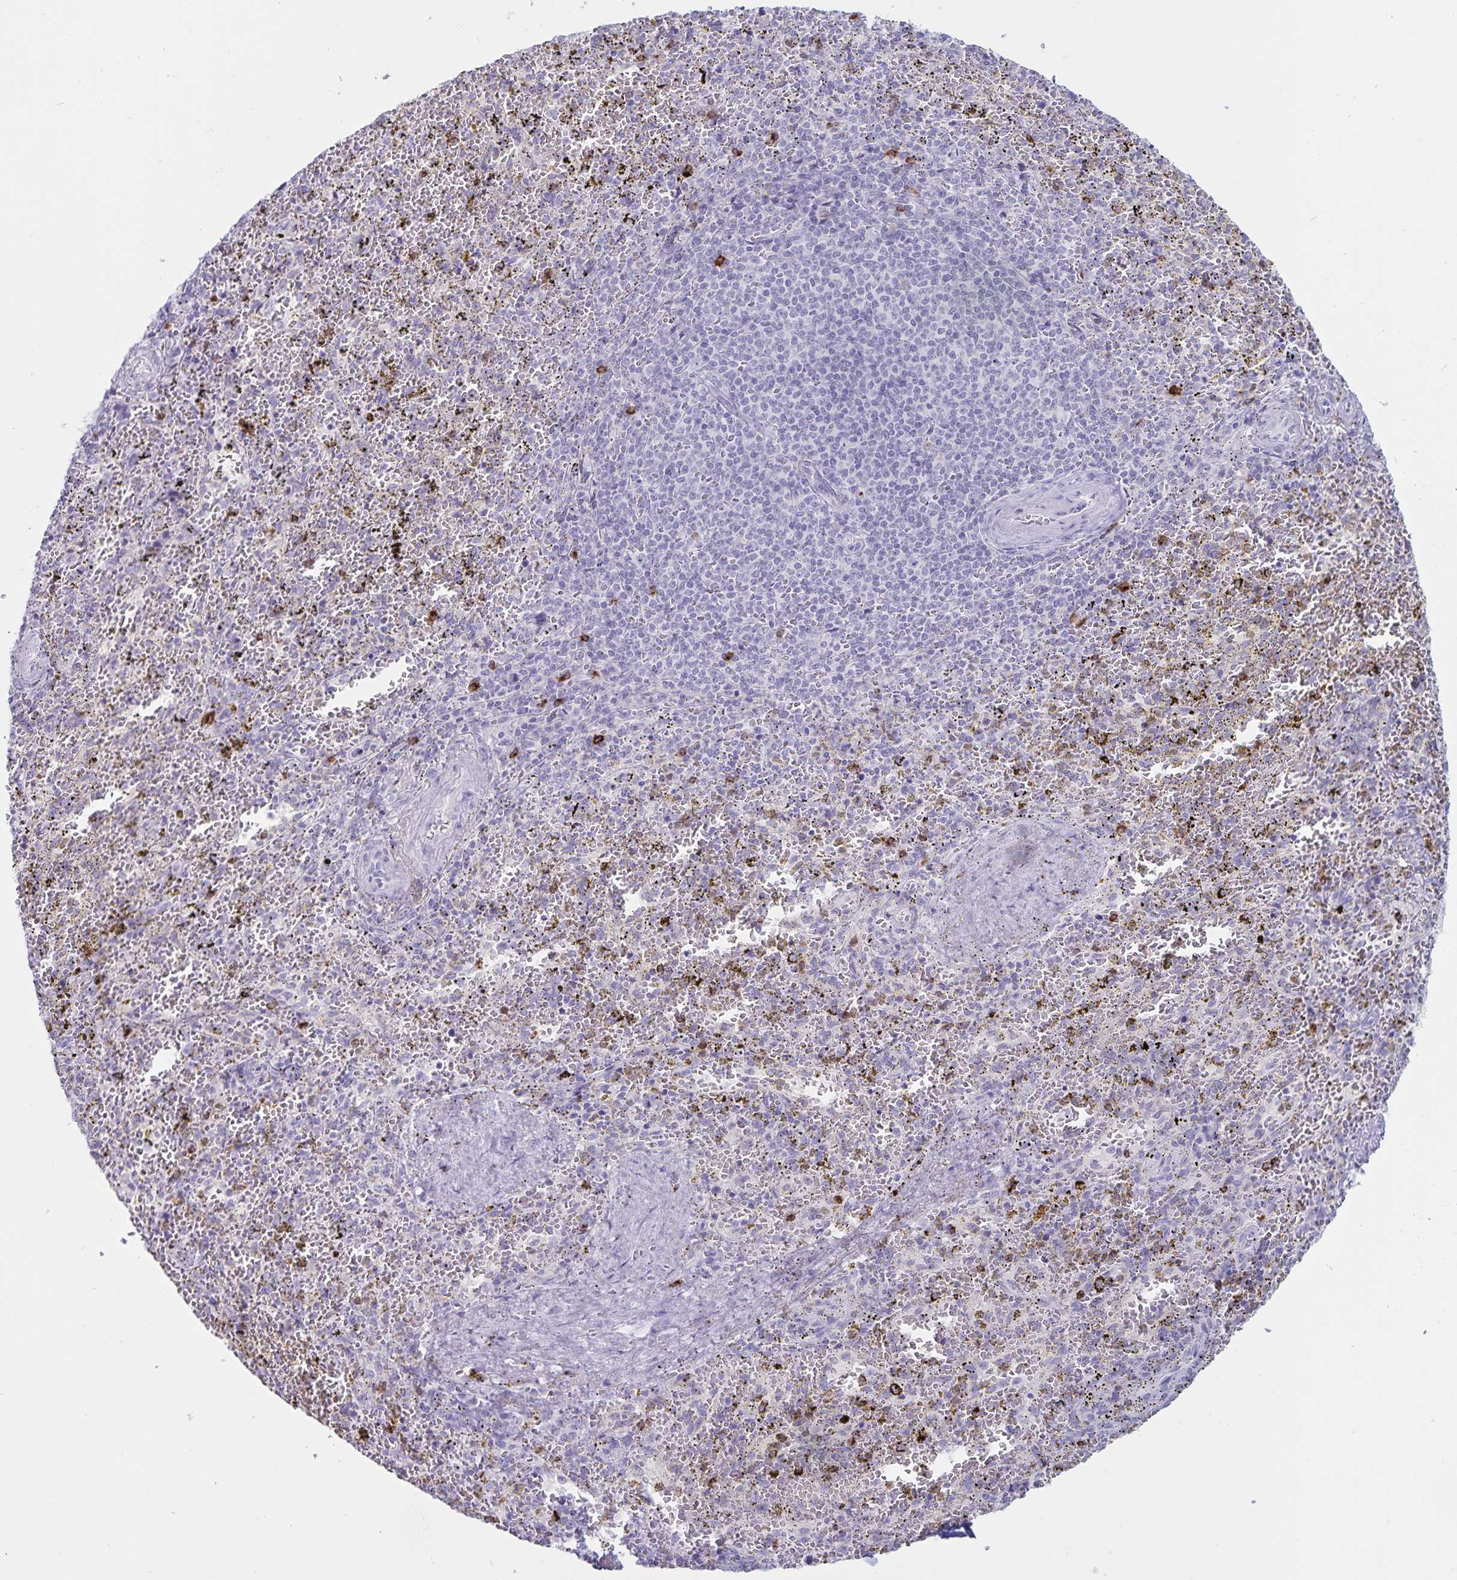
{"staining": {"intensity": "moderate", "quantity": "<25%", "location": "cytoplasmic/membranous"}, "tissue": "spleen", "cell_type": "Cells in red pulp", "image_type": "normal", "snomed": [{"axis": "morphology", "description": "Normal tissue, NOS"}, {"axis": "topography", "description": "Spleen"}], "caption": "Immunohistochemical staining of normal human spleen exhibits moderate cytoplasmic/membranous protein expression in about <25% of cells in red pulp.", "gene": "GNLY", "patient": {"sex": "female", "age": 50}}